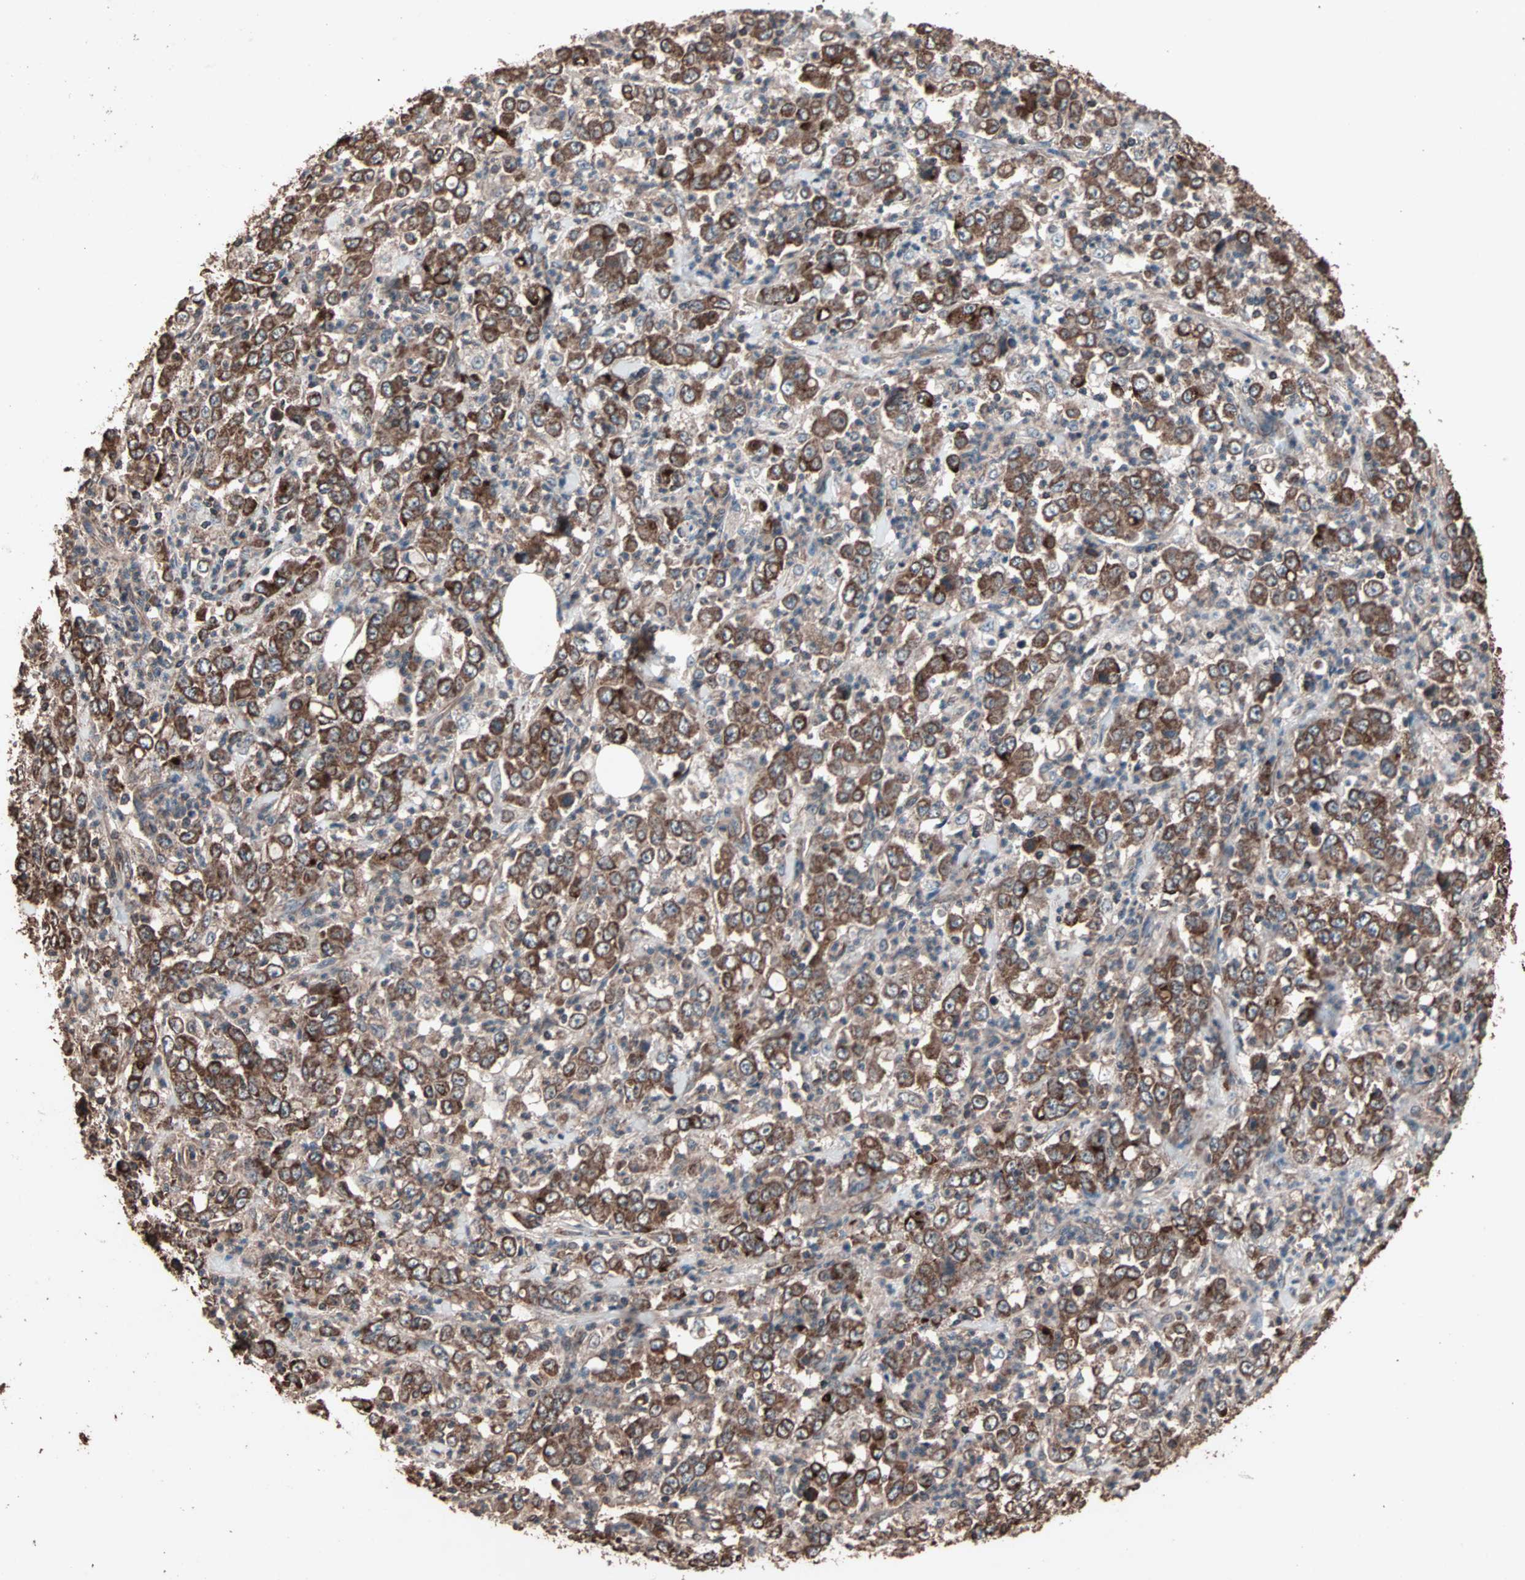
{"staining": {"intensity": "strong", "quantity": ">75%", "location": "cytoplasmic/membranous"}, "tissue": "stomach cancer", "cell_type": "Tumor cells", "image_type": "cancer", "snomed": [{"axis": "morphology", "description": "Adenocarcinoma, NOS"}, {"axis": "topography", "description": "Stomach, lower"}], "caption": "A high-resolution micrograph shows immunohistochemistry (IHC) staining of stomach cancer, which reveals strong cytoplasmic/membranous positivity in approximately >75% of tumor cells.", "gene": "MRPL2", "patient": {"sex": "female", "age": 71}}